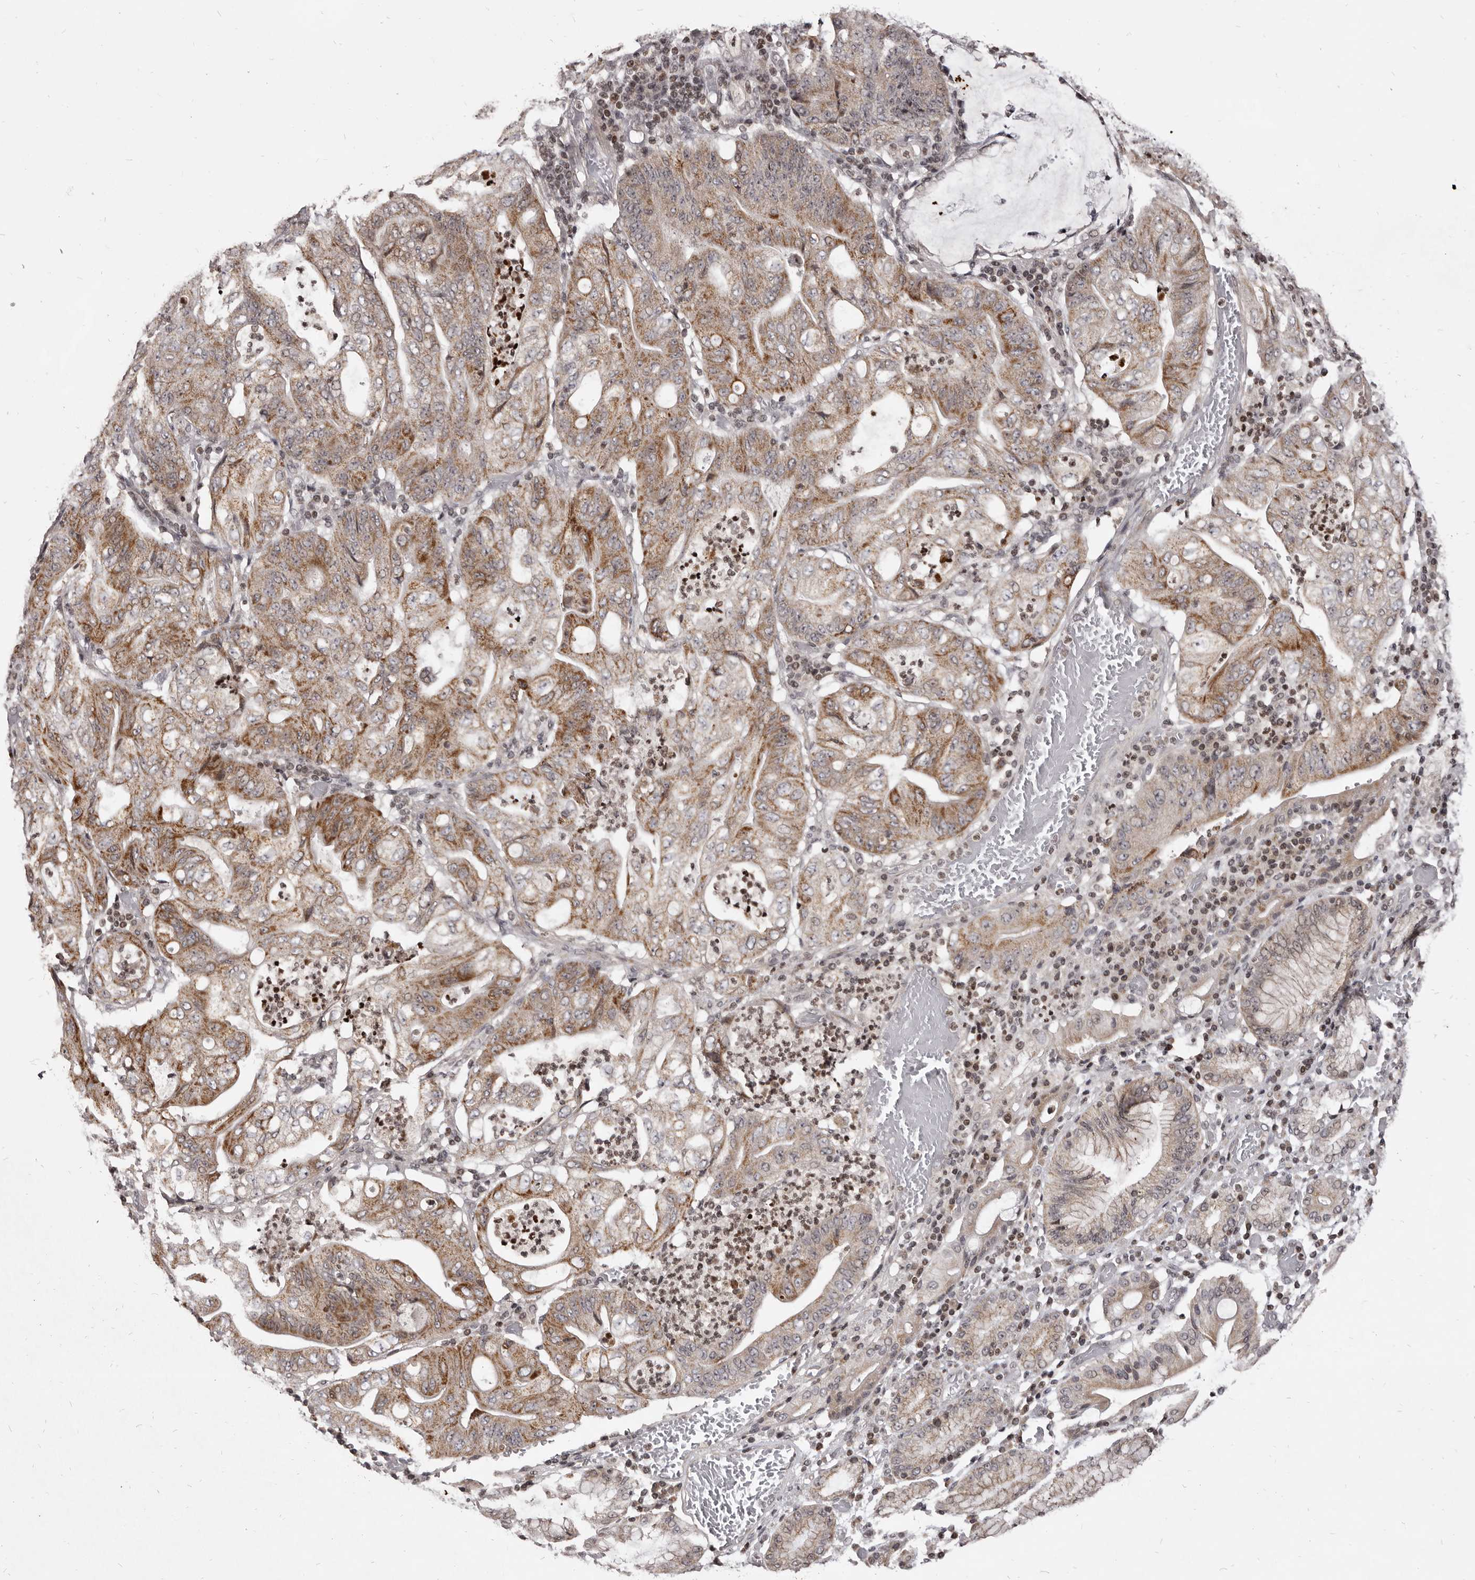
{"staining": {"intensity": "moderate", "quantity": ">75%", "location": "cytoplasmic/membranous"}, "tissue": "stomach cancer", "cell_type": "Tumor cells", "image_type": "cancer", "snomed": [{"axis": "morphology", "description": "Adenocarcinoma, NOS"}, {"axis": "topography", "description": "Stomach"}], "caption": "Immunohistochemical staining of adenocarcinoma (stomach) reveals medium levels of moderate cytoplasmic/membranous positivity in about >75% of tumor cells.", "gene": "THUMPD1", "patient": {"sex": "female", "age": 73}}